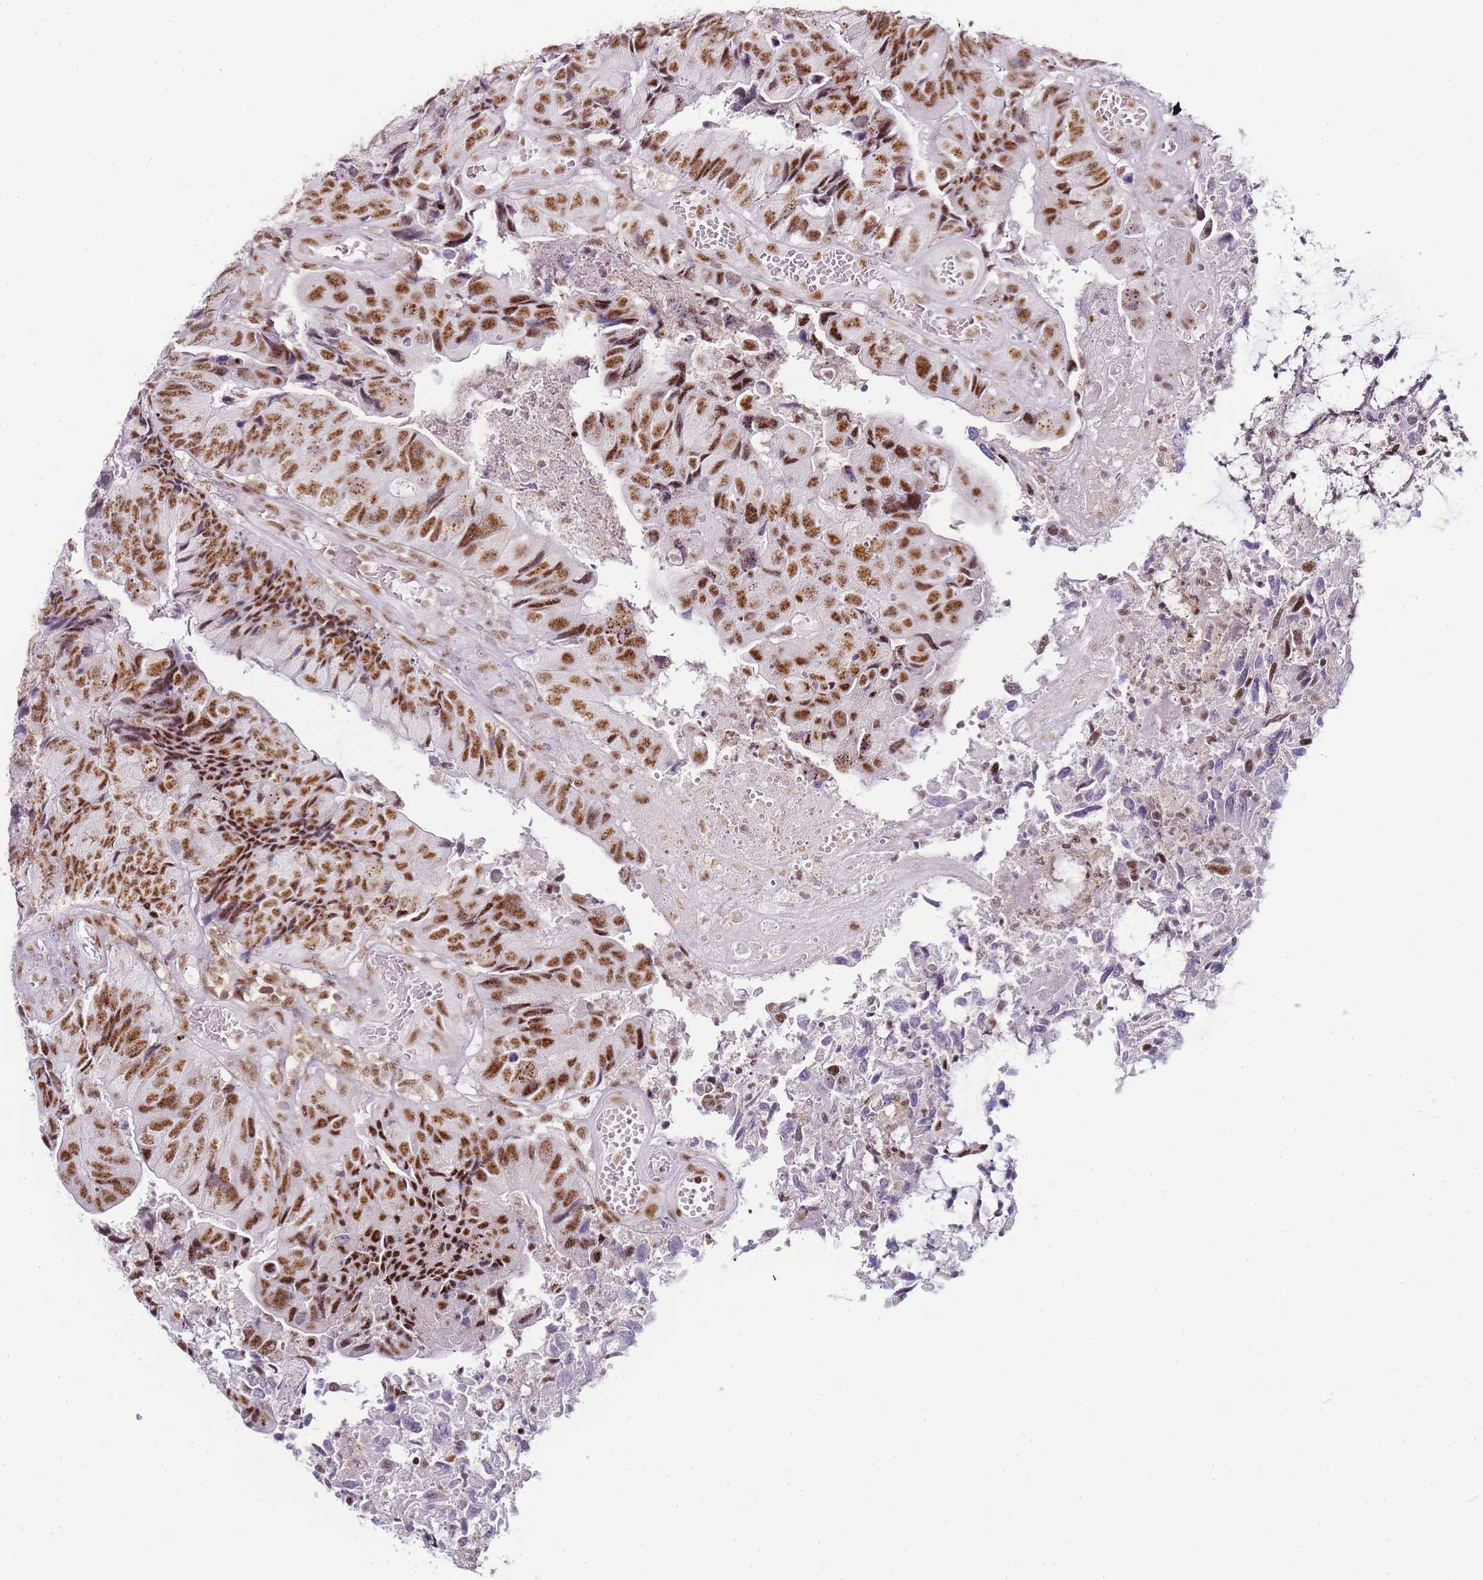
{"staining": {"intensity": "strong", "quantity": ">75%", "location": "nuclear"}, "tissue": "colorectal cancer", "cell_type": "Tumor cells", "image_type": "cancer", "snomed": [{"axis": "morphology", "description": "Adenocarcinoma, NOS"}, {"axis": "topography", "description": "Colon"}], "caption": "An immunohistochemistry (IHC) micrograph of neoplastic tissue is shown. Protein staining in brown labels strong nuclear positivity in colorectal adenocarcinoma within tumor cells. (DAB (3,3'-diaminobenzidine) IHC, brown staining for protein, blue staining for nuclei).", "gene": "JAKMIP1", "patient": {"sex": "female", "age": 67}}